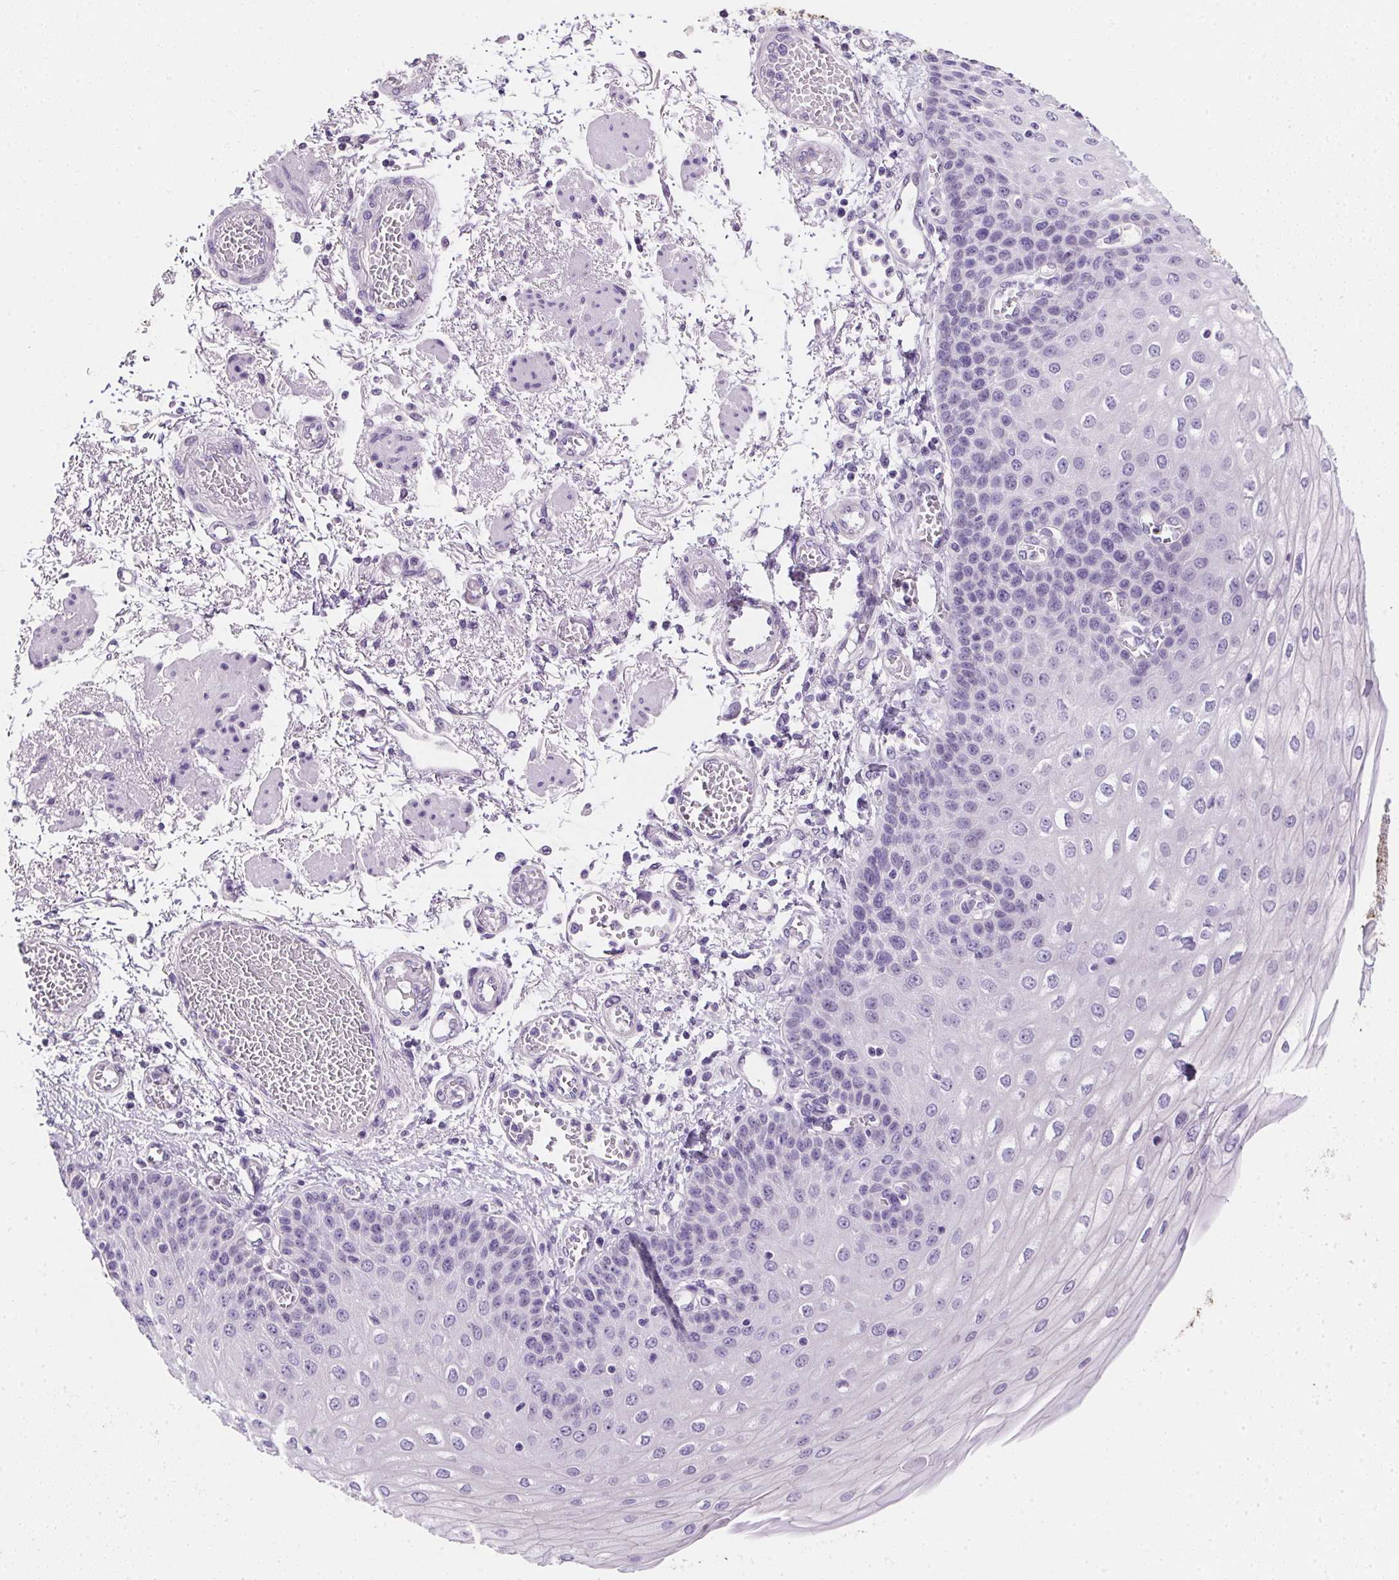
{"staining": {"intensity": "negative", "quantity": "none", "location": "none"}, "tissue": "esophagus", "cell_type": "Squamous epithelial cells", "image_type": "normal", "snomed": [{"axis": "morphology", "description": "Normal tissue, NOS"}, {"axis": "morphology", "description": "Adenocarcinoma, NOS"}, {"axis": "topography", "description": "Esophagus"}], "caption": "DAB (3,3'-diaminobenzidine) immunohistochemical staining of benign human esophagus reveals no significant staining in squamous epithelial cells.", "gene": "AQP5", "patient": {"sex": "male", "age": 81}}